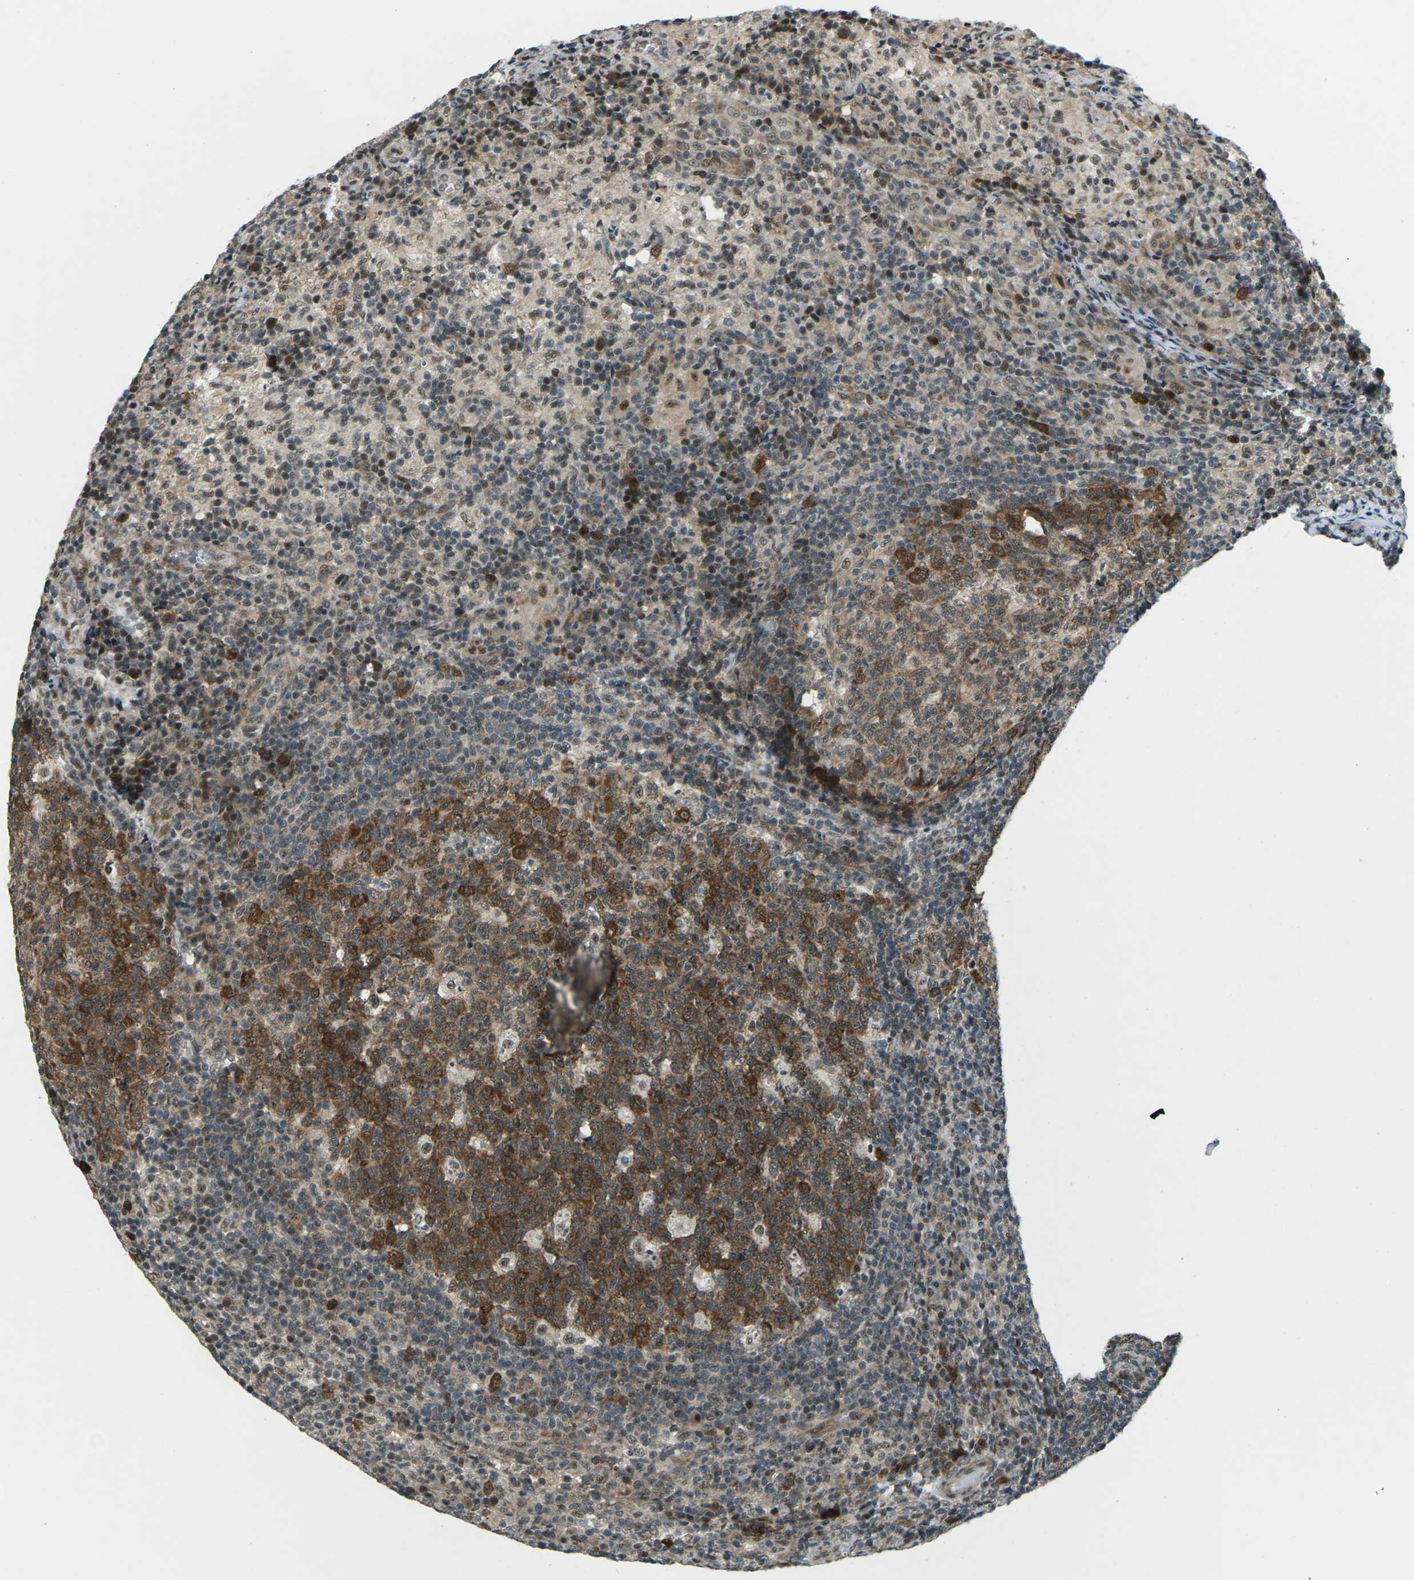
{"staining": {"intensity": "moderate", "quantity": ">75%", "location": "cytoplasmic/membranous,nuclear"}, "tissue": "lymph node", "cell_type": "Germinal center cells", "image_type": "normal", "snomed": [{"axis": "morphology", "description": "Normal tissue, NOS"}, {"axis": "morphology", "description": "Inflammation, NOS"}, {"axis": "topography", "description": "Lymph node"}], "caption": "IHC staining of normal lymph node, which shows medium levels of moderate cytoplasmic/membranous,nuclear expression in approximately >75% of germinal center cells indicating moderate cytoplasmic/membranous,nuclear protein staining. The staining was performed using DAB (3,3'-diaminobenzidine) (brown) for protein detection and nuclei were counterstained in hematoxylin (blue).", "gene": "UBE2S", "patient": {"sex": "male", "age": 55}}